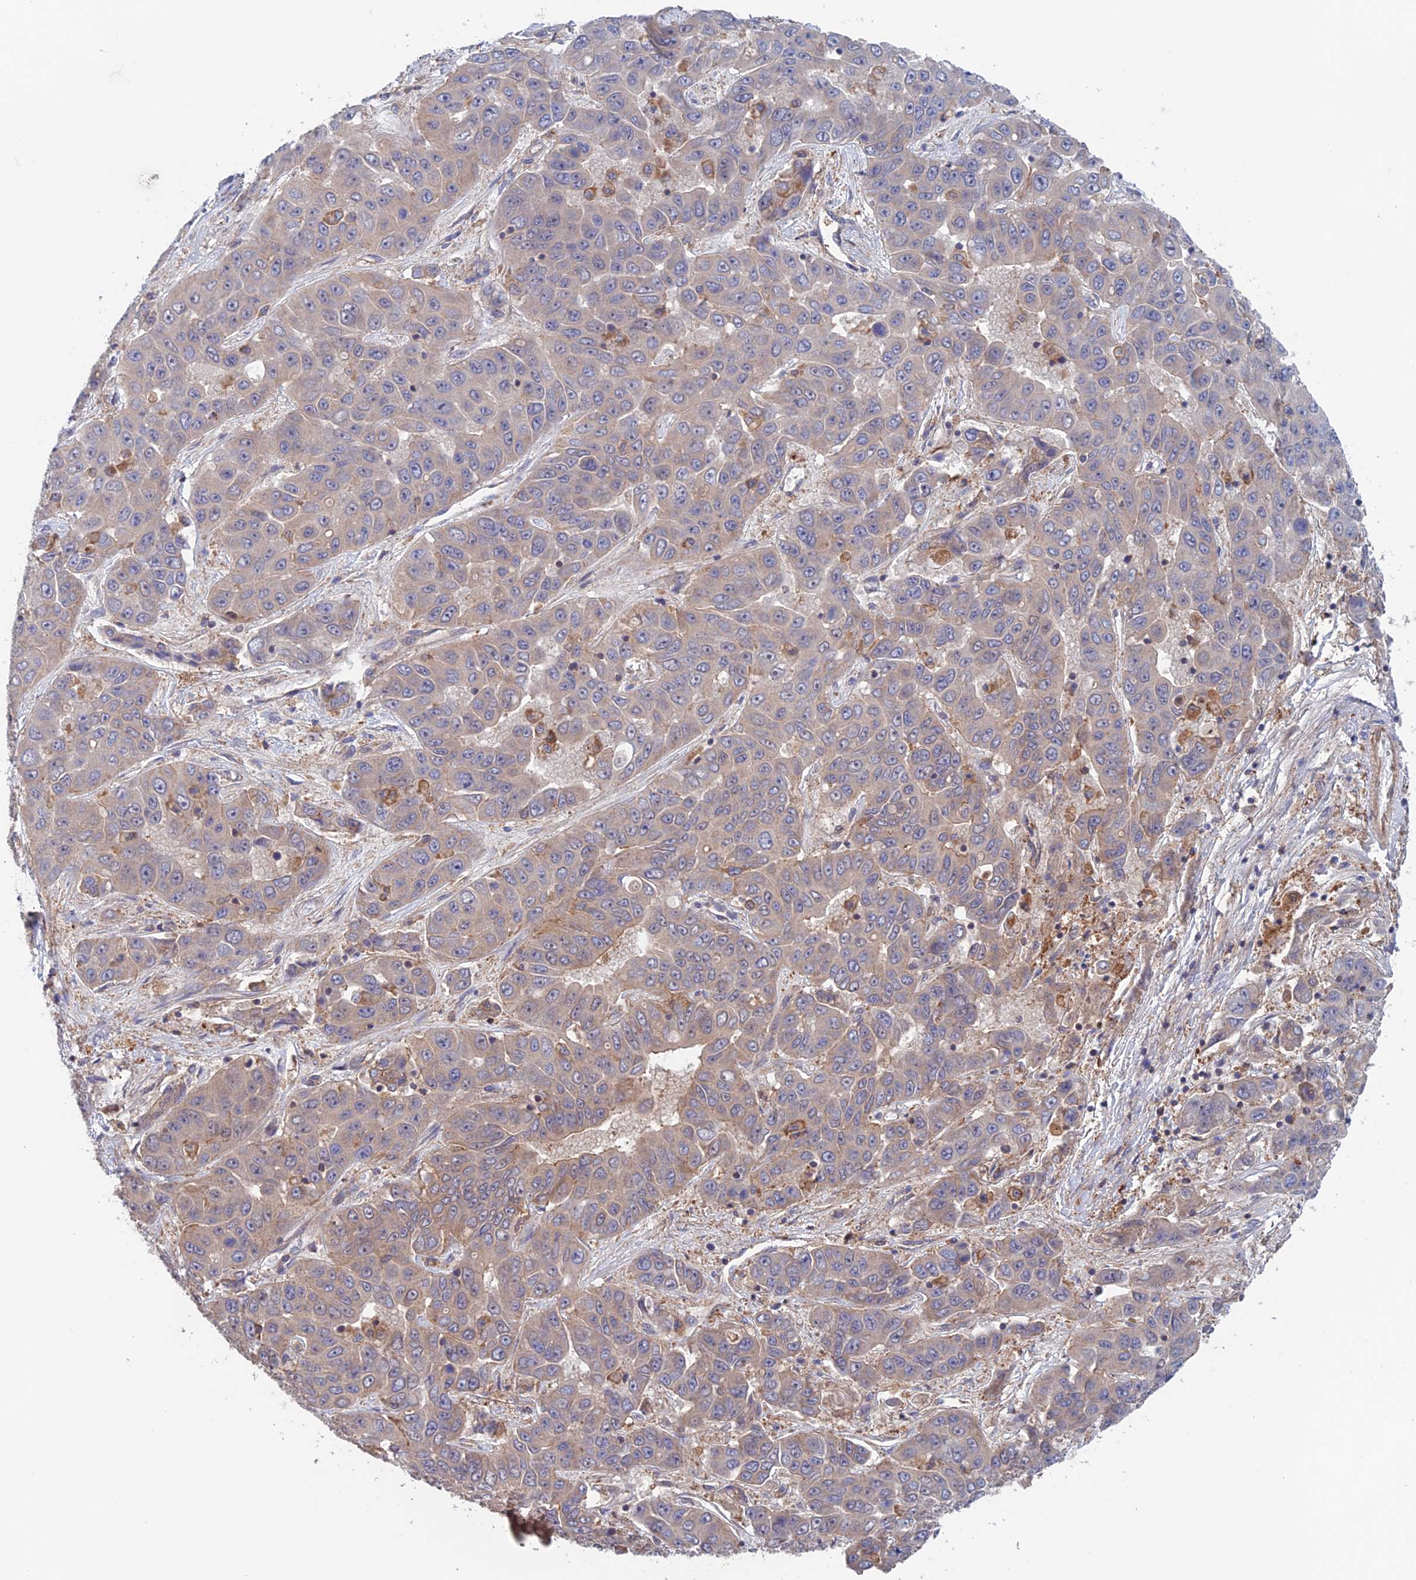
{"staining": {"intensity": "weak", "quantity": "<25%", "location": "cytoplasmic/membranous"}, "tissue": "liver cancer", "cell_type": "Tumor cells", "image_type": "cancer", "snomed": [{"axis": "morphology", "description": "Cholangiocarcinoma"}, {"axis": "topography", "description": "Liver"}], "caption": "This is a micrograph of IHC staining of liver cancer (cholangiocarcinoma), which shows no expression in tumor cells. The staining was performed using DAB (3,3'-diaminobenzidine) to visualize the protein expression in brown, while the nuclei were stained in blue with hematoxylin (Magnification: 20x).", "gene": "NUDT16L1", "patient": {"sex": "female", "age": 52}}